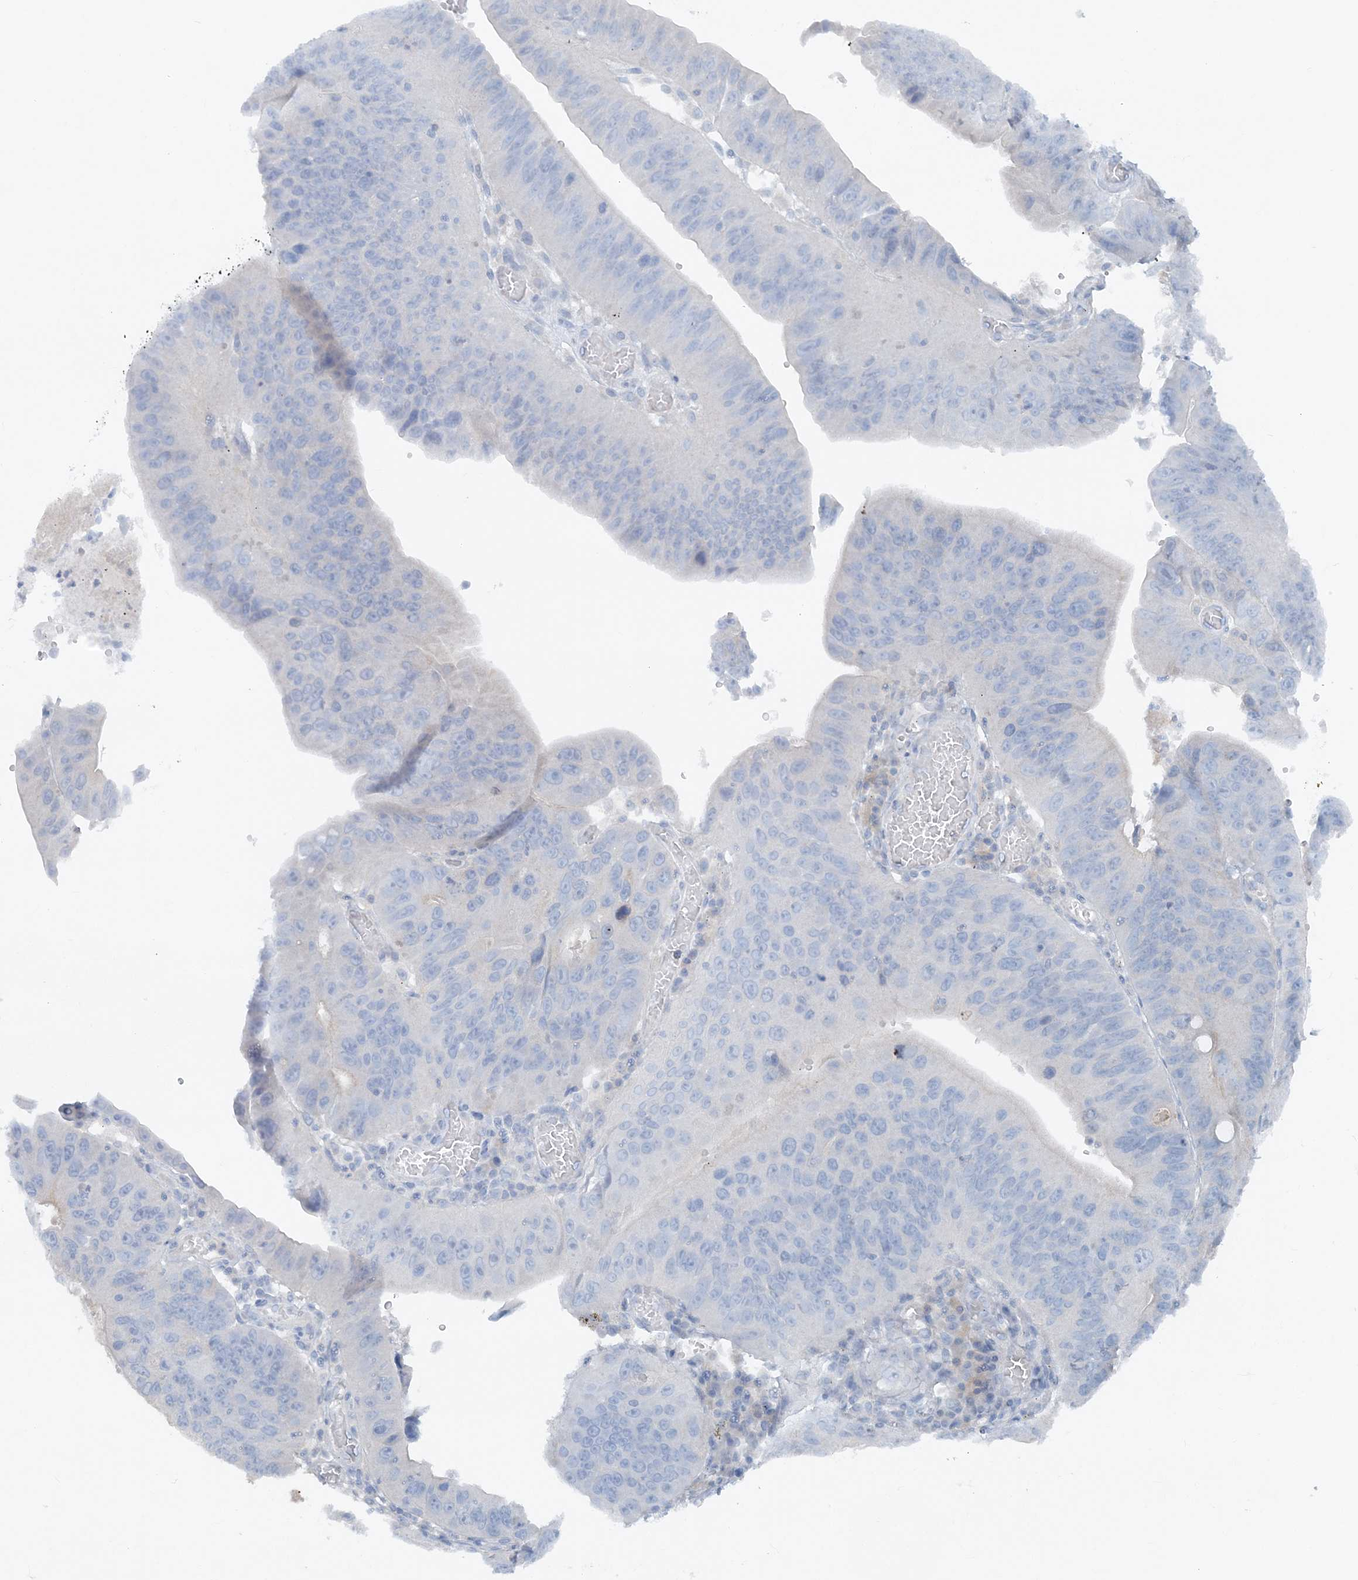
{"staining": {"intensity": "negative", "quantity": "none", "location": "none"}, "tissue": "stomach cancer", "cell_type": "Tumor cells", "image_type": "cancer", "snomed": [{"axis": "morphology", "description": "Adenocarcinoma, NOS"}, {"axis": "topography", "description": "Stomach"}], "caption": "DAB immunohistochemical staining of human stomach cancer (adenocarcinoma) demonstrates no significant expression in tumor cells. Brightfield microscopy of immunohistochemistry stained with DAB (3,3'-diaminobenzidine) (brown) and hematoxylin (blue), captured at high magnification.", "gene": "ATP11A", "patient": {"sex": "male", "age": 59}}